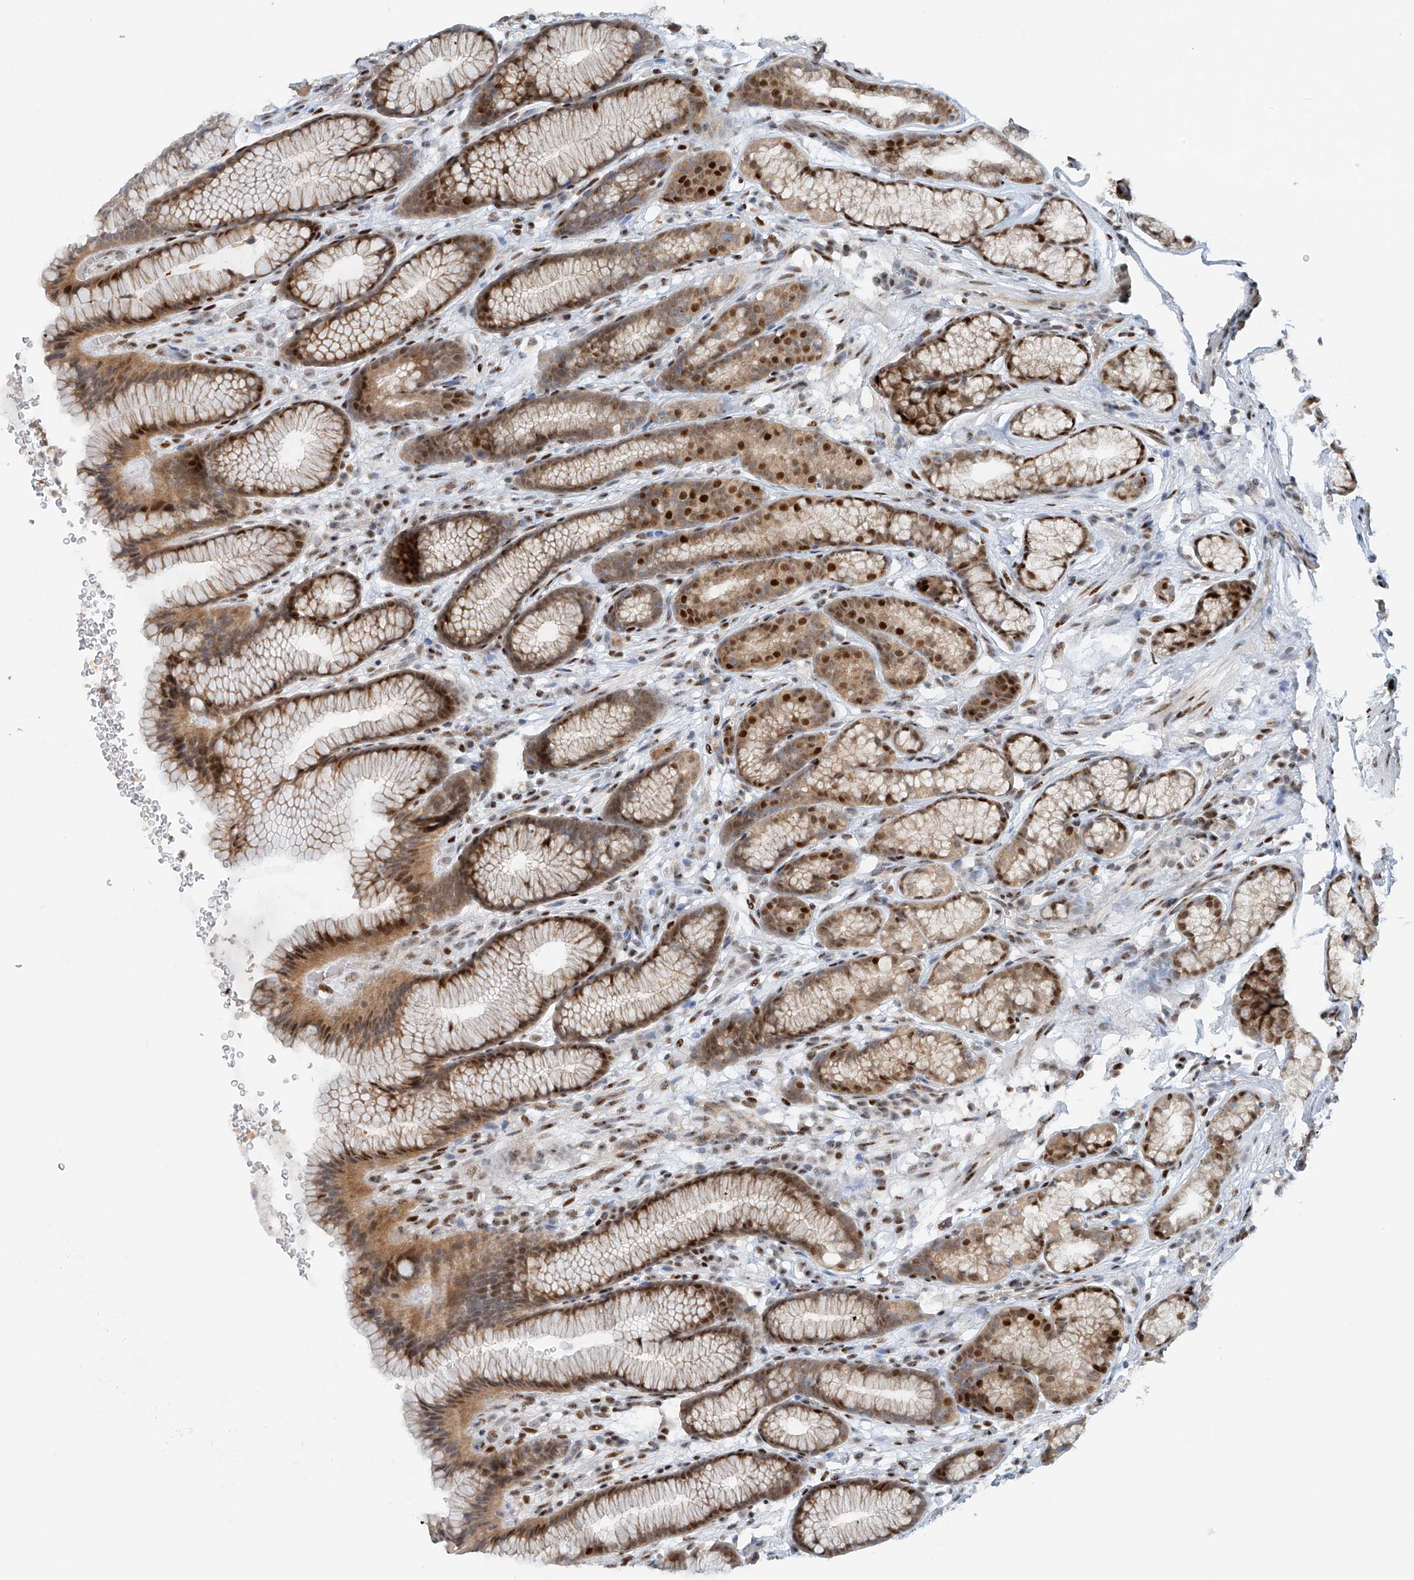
{"staining": {"intensity": "moderate", "quantity": "25%-75%", "location": "cytoplasmic/membranous,nuclear"}, "tissue": "stomach", "cell_type": "Glandular cells", "image_type": "normal", "snomed": [{"axis": "morphology", "description": "Normal tissue, NOS"}, {"axis": "topography", "description": "Stomach"}], "caption": "Protein analysis of unremarkable stomach exhibits moderate cytoplasmic/membranous,nuclear expression in approximately 25%-75% of glandular cells.", "gene": "ZNF514", "patient": {"sex": "male", "age": 42}}